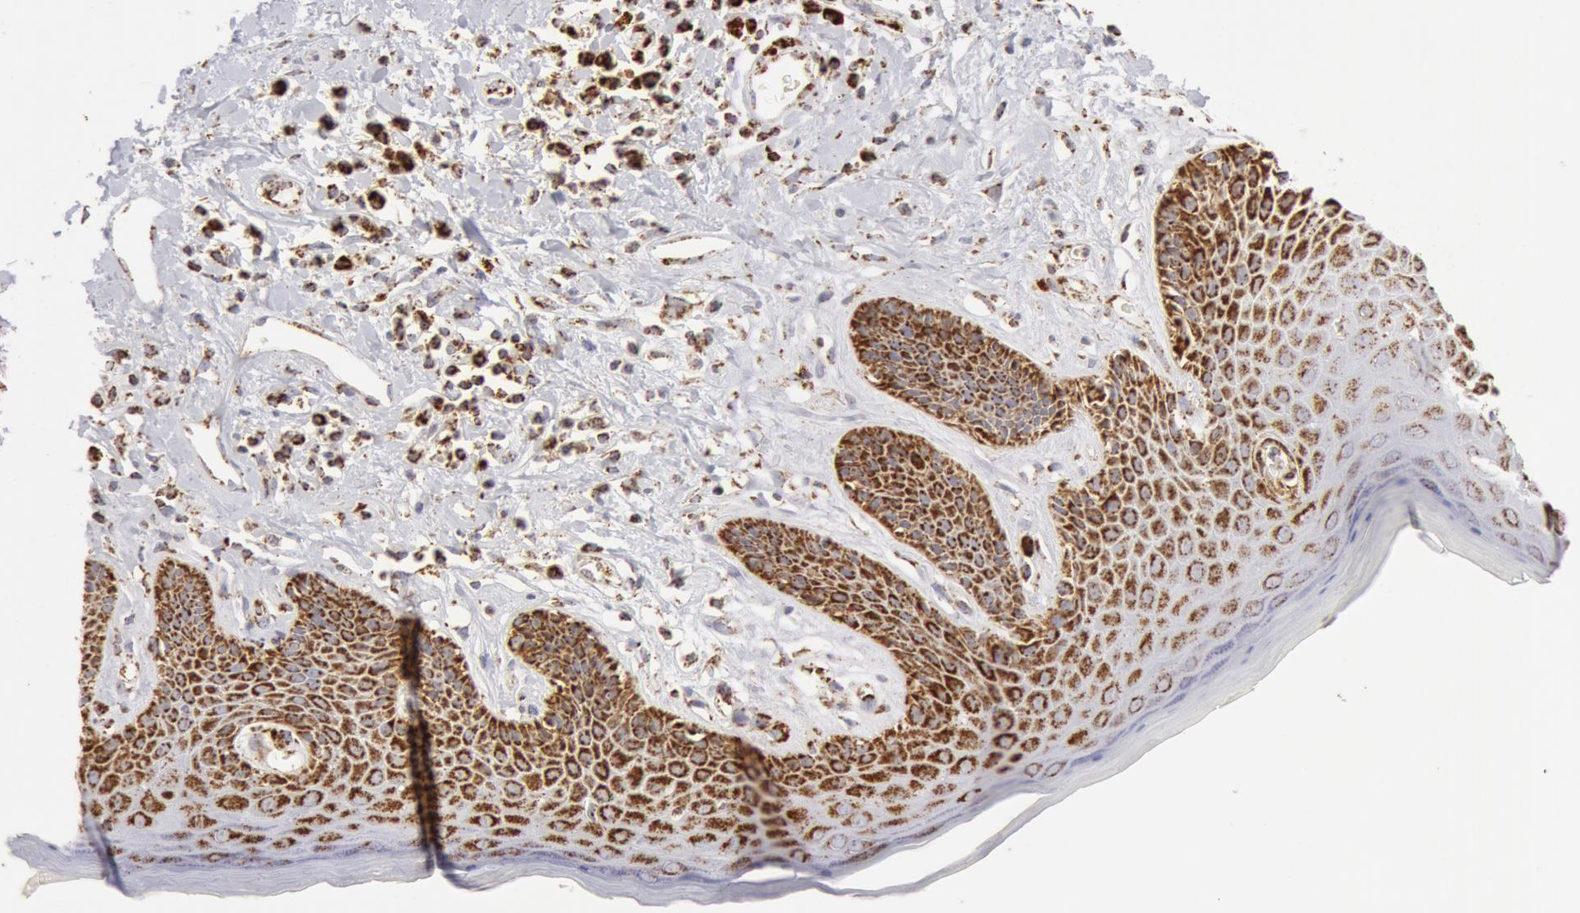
{"staining": {"intensity": "strong", "quantity": ">75%", "location": "cytoplasmic/membranous"}, "tissue": "skin", "cell_type": "Epidermal cells", "image_type": "normal", "snomed": [{"axis": "morphology", "description": "Normal tissue, NOS"}, {"axis": "topography", "description": "Skin"}, {"axis": "topography", "description": "Anal"}], "caption": "A brown stain highlights strong cytoplasmic/membranous staining of a protein in epidermal cells of unremarkable human skin. (brown staining indicates protein expression, while blue staining denotes nuclei).", "gene": "ATP5F1B", "patient": {"sex": "male", "age": 61}}